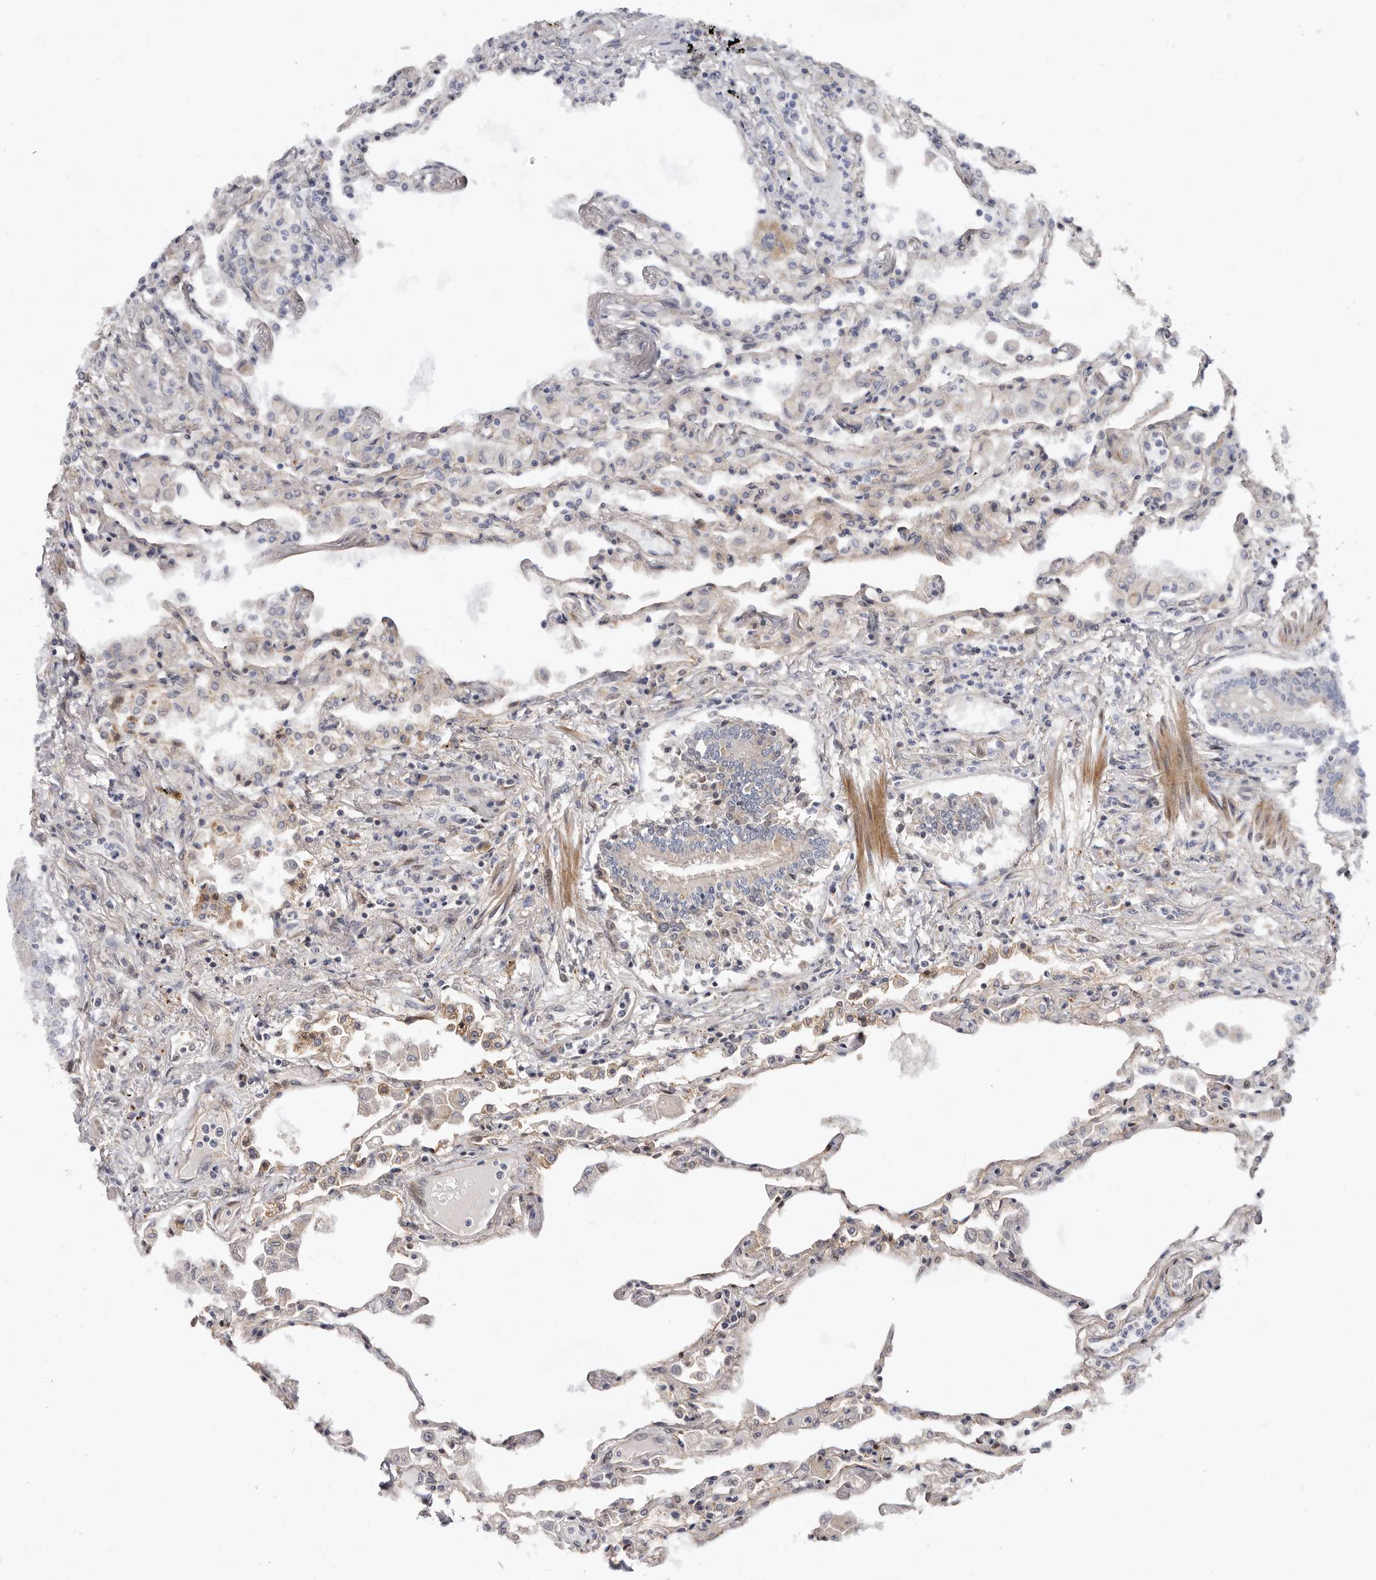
{"staining": {"intensity": "moderate", "quantity": "25%-75%", "location": "cytoplasmic/membranous"}, "tissue": "lung", "cell_type": "Alveolar cells", "image_type": "normal", "snomed": [{"axis": "morphology", "description": "Normal tissue, NOS"}, {"axis": "topography", "description": "Bronchus"}, {"axis": "topography", "description": "Lung"}], "caption": "Lung stained for a protein displays moderate cytoplasmic/membranous positivity in alveolar cells. The staining was performed using DAB, with brown indicating positive protein expression. Nuclei are stained blue with hematoxylin.", "gene": "SBDS", "patient": {"sex": "female", "age": 49}}